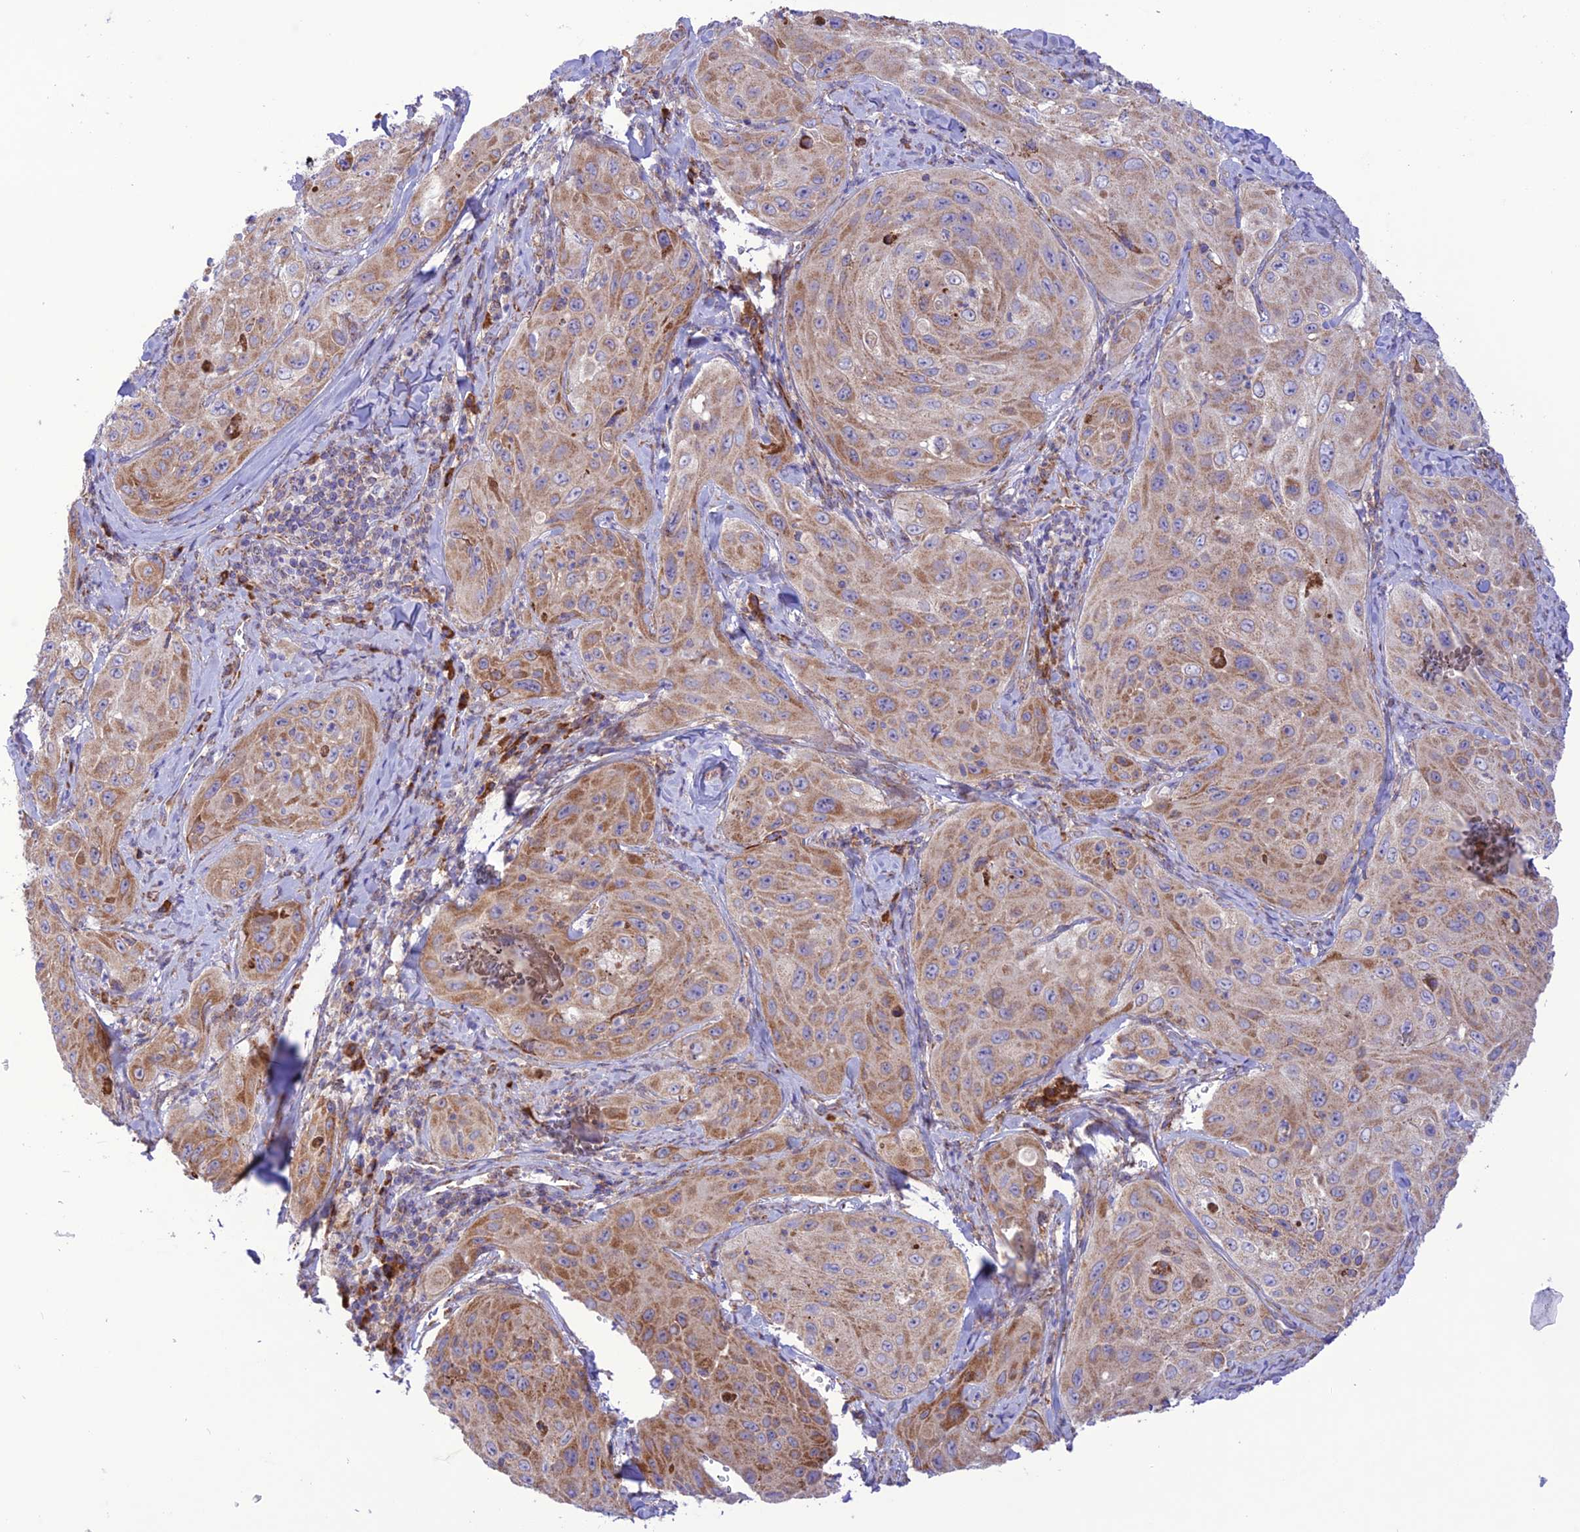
{"staining": {"intensity": "moderate", "quantity": ">75%", "location": "cytoplasmic/membranous"}, "tissue": "cervical cancer", "cell_type": "Tumor cells", "image_type": "cancer", "snomed": [{"axis": "morphology", "description": "Squamous cell carcinoma, NOS"}, {"axis": "topography", "description": "Cervix"}], "caption": "This photomicrograph demonstrates immunohistochemistry staining of cervical cancer (squamous cell carcinoma), with medium moderate cytoplasmic/membranous positivity in about >75% of tumor cells.", "gene": "UAP1L1", "patient": {"sex": "female", "age": 42}}